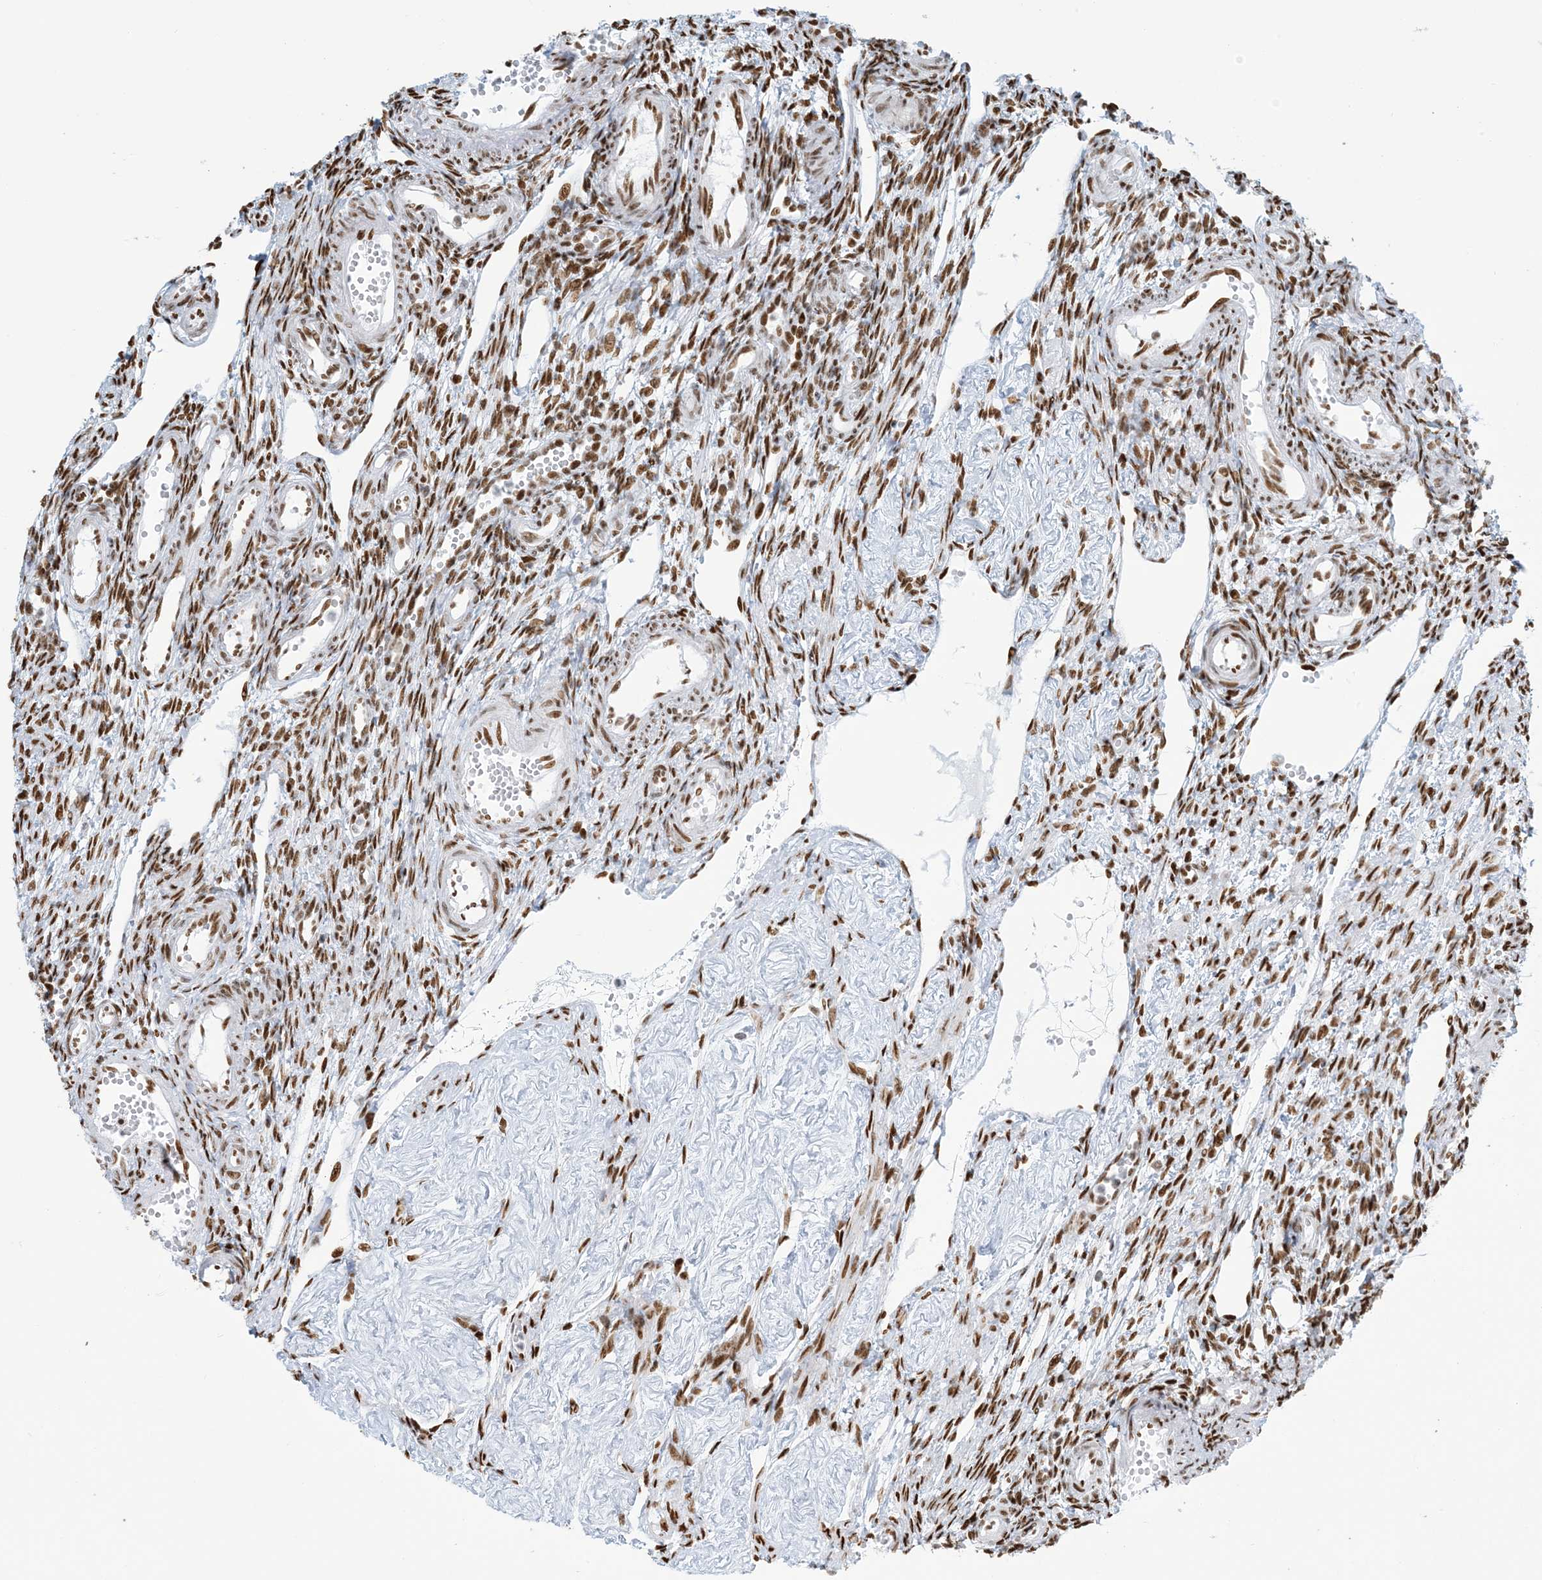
{"staining": {"intensity": "moderate", "quantity": ">75%", "location": "nuclear"}, "tissue": "ovary", "cell_type": "Ovarian stroma cells", "image_type": "normal", "snomed": [{"axis": "morphology", "description": "Normal tissue, NOS"}, {"axis": "morphology", "description": "Cyst, NOS"}, {"axis": "topography", "description": "Ovary"}], "caption": "A micrograph of human ovary stained for a protein demonstrates moderate nuclear brown staining in ovarian stroma cells.", "gene": "STAG1", "patient": {"sex": "female", "age": 33}}